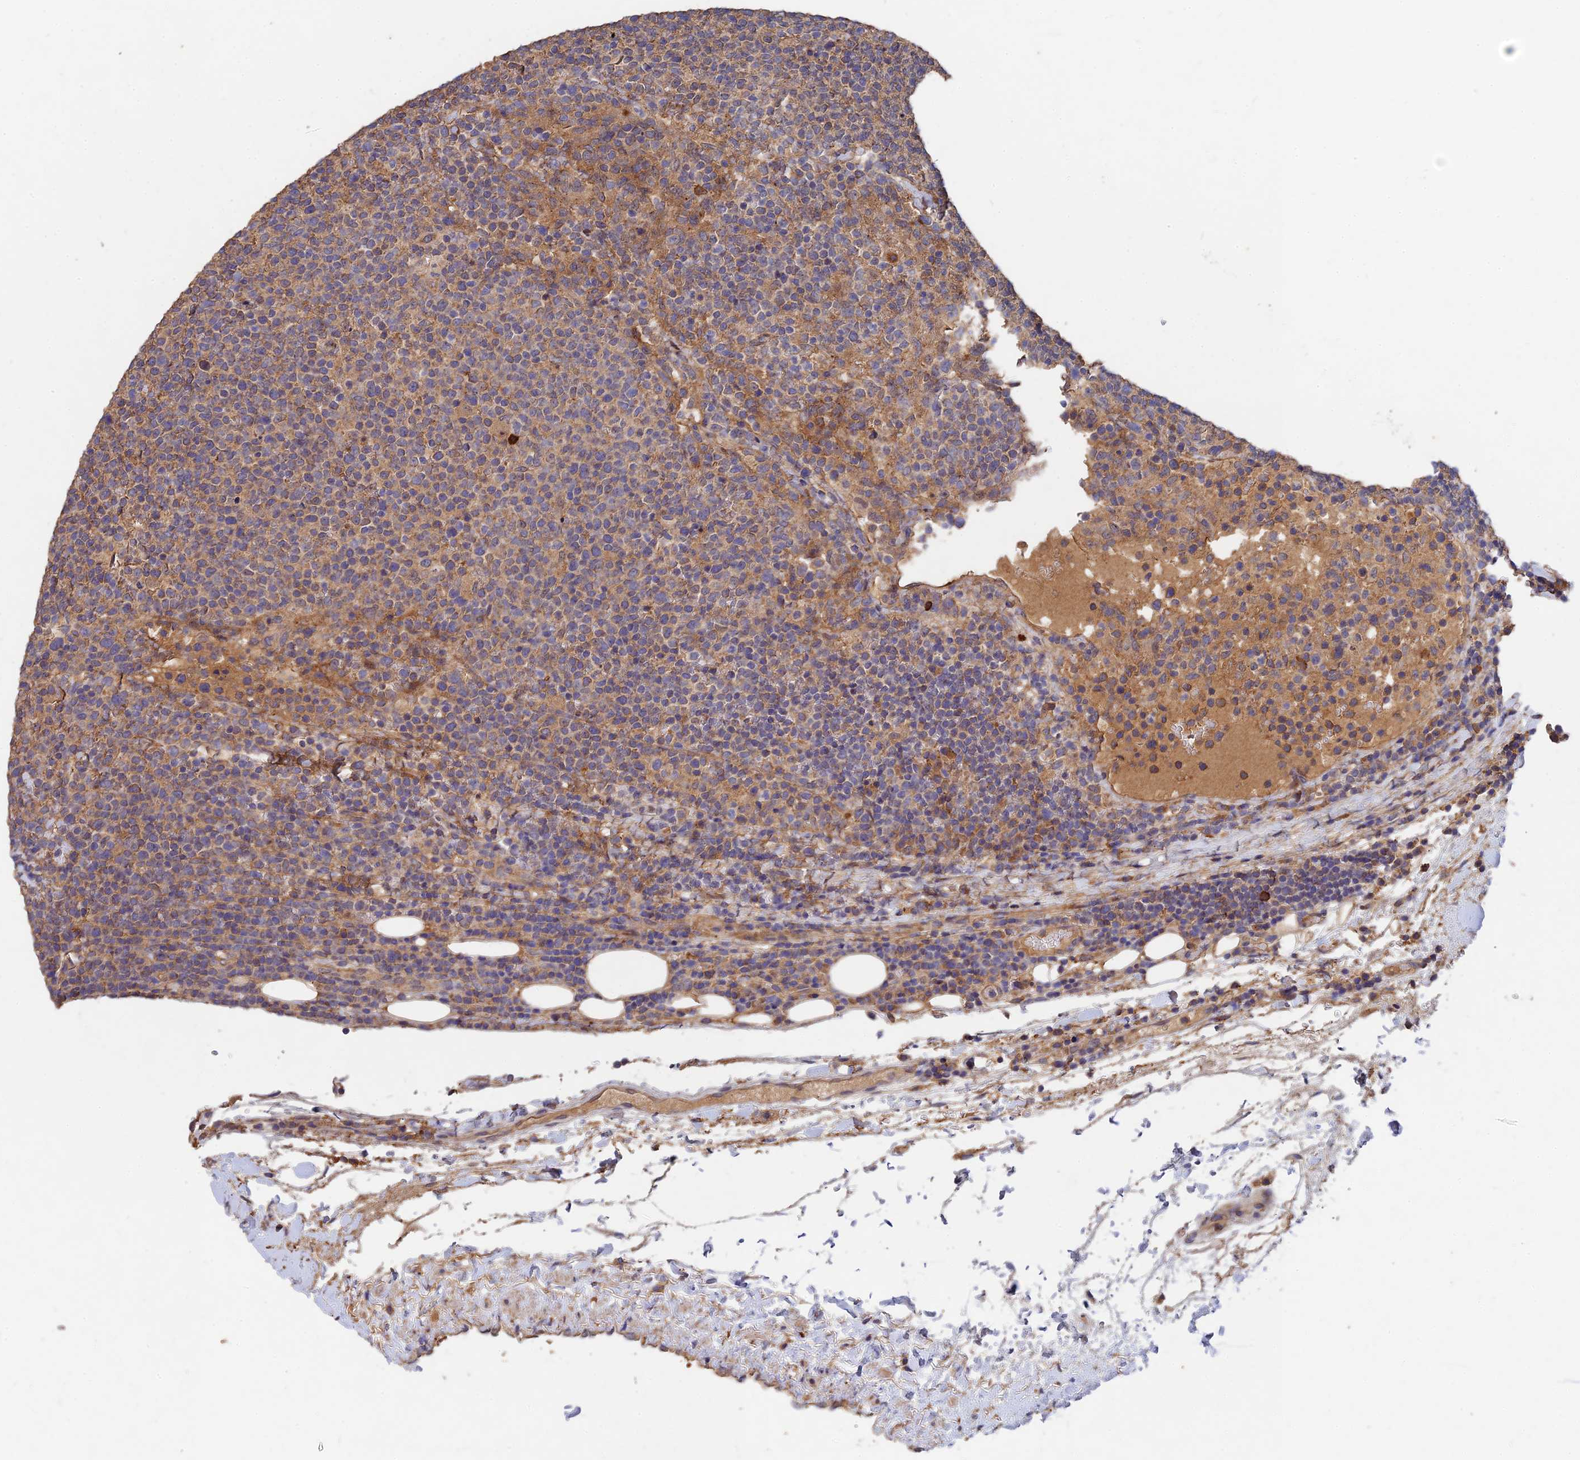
{"staining": {"intensity": "moderate", "quantity": "<25%", "location": "cytoplasmic/membranous"}, "tissue": "lymphoma", "cell_type": "Tumor cells", "image_type": "cancer", "snomed": [{"axis": "morphology", "description": "Malignant lymphoma, non-Hodgkin's type, High grade"}, {"axis": "topography", "description": "Lymph node"}], "caption": "Protein expression analysis of malignant lymphoma, non-Hodgkin's type (high-grade) demonstrates moderate cytoplasmic/membranous expression in approximately <25% of tumor cells.", "gene": "SLC38A11", "patient": {"sex": "male", "age": 61}}